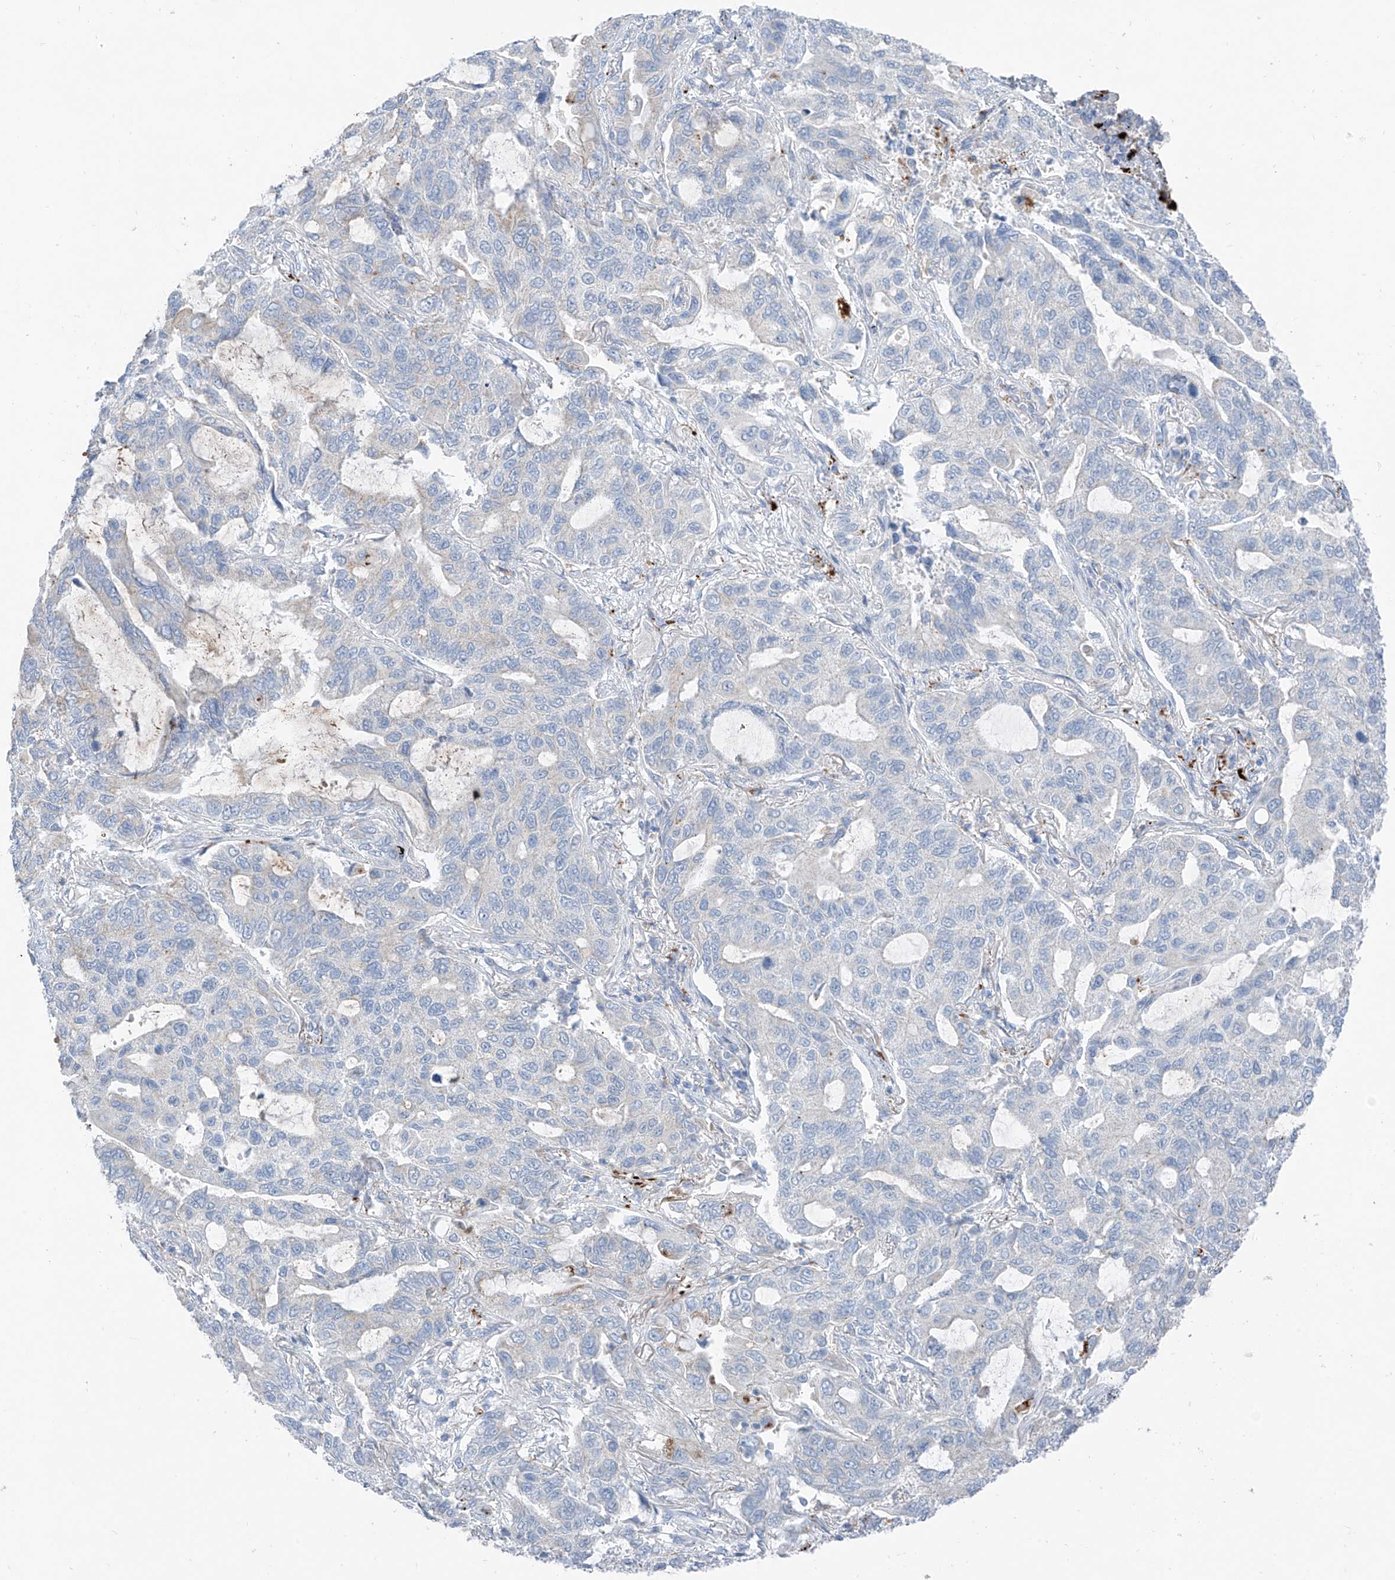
{"staining": {"intensity": "negative", "quantity": "none", "location": "none"}, "tissue": "lung cancer", "cell_type": "Tumor cells", "image_type": "cancer", "snomed": [{"axis": "morphology", "description": "Adenocarcinoma, NOS"}, {"axis": "topography", "description": "Lung"}], "caption": "There is no significant positivity in tumor cells of lung adenocarcinoma.", "gene": "GPR137C", "patient": {"sex": "male", "age": 64}}